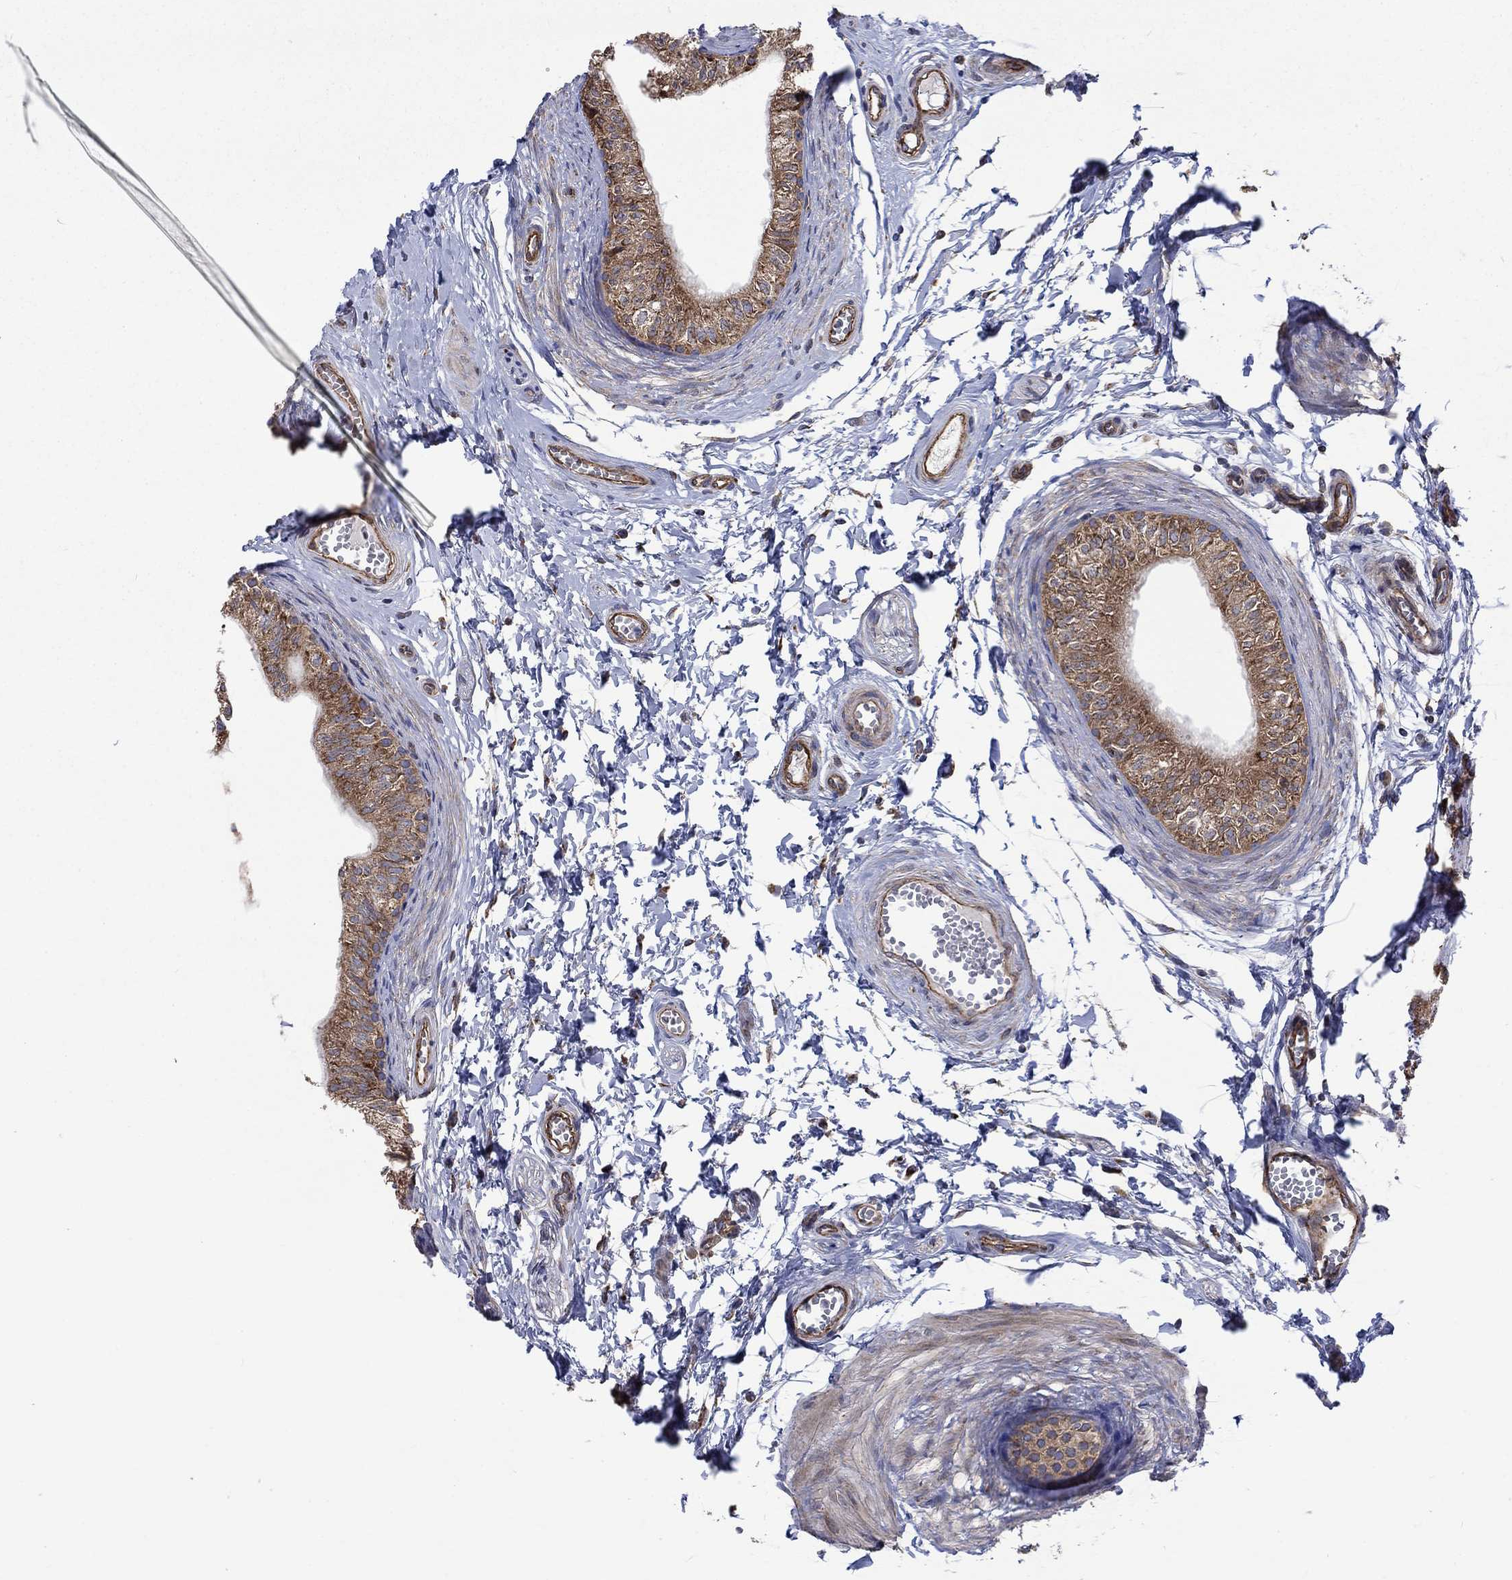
{"staining": {"intensity": "moderate", "quantity": ">75%", "location": "cytoplasmic/membranous"}, "tissue": "epididymis", "cell_type": "Glandular cells", "image_type": "normal", "snomed": [{"axis": "morphology", "description": "Normal tissue, NOS"}, {"axis": "topography", "description": "Epididymis"}], "caption": "Brown immunohistochemical staining in normal epididymis shows moderate cytoplasmic/membranous staining in approximately >75% of glandular cells. (Stains: DAB in brown, nuclei in blue, Microscopy: brightfield microscopy at high magnification).", "gene": "RPLP0", "patient": {"sex": "male", "age": 22}}